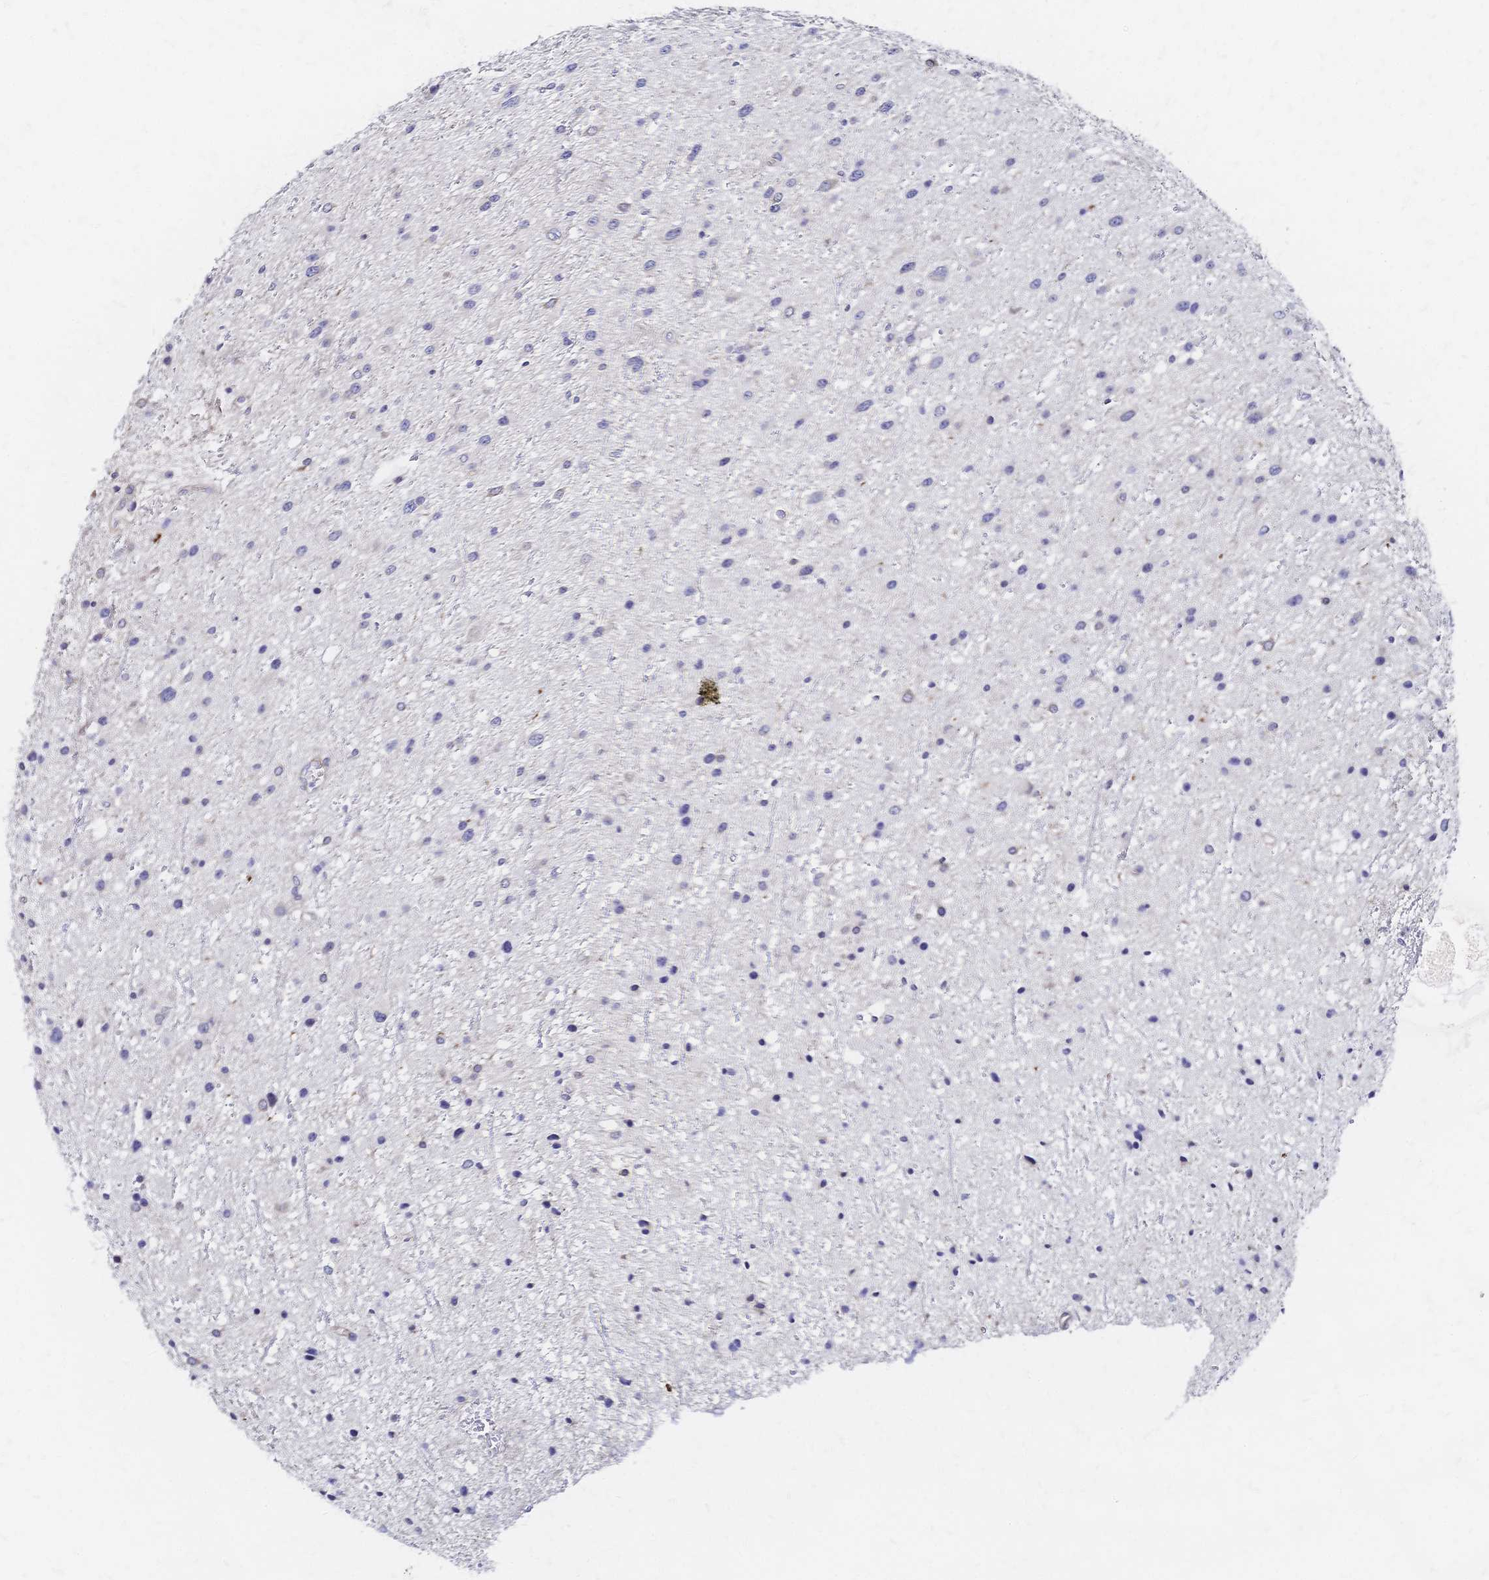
{"staining": {"intensity": "negative", "quantity": "none", "location": "none"}, "tissue": "glioma", "cell_type": "Tumor cells", "image_type": "cancer", "snomed": [{"axis": "morphology", "description": "Glioma, malignant, Low grade"}, {"axis": "topography", "description": "Brain"}], "caption": "The histopathology image displays no significant expression in tumor cells of glioma.", "gene": "SLC5A1", "patient": {"sex": "female", "age": 32}}